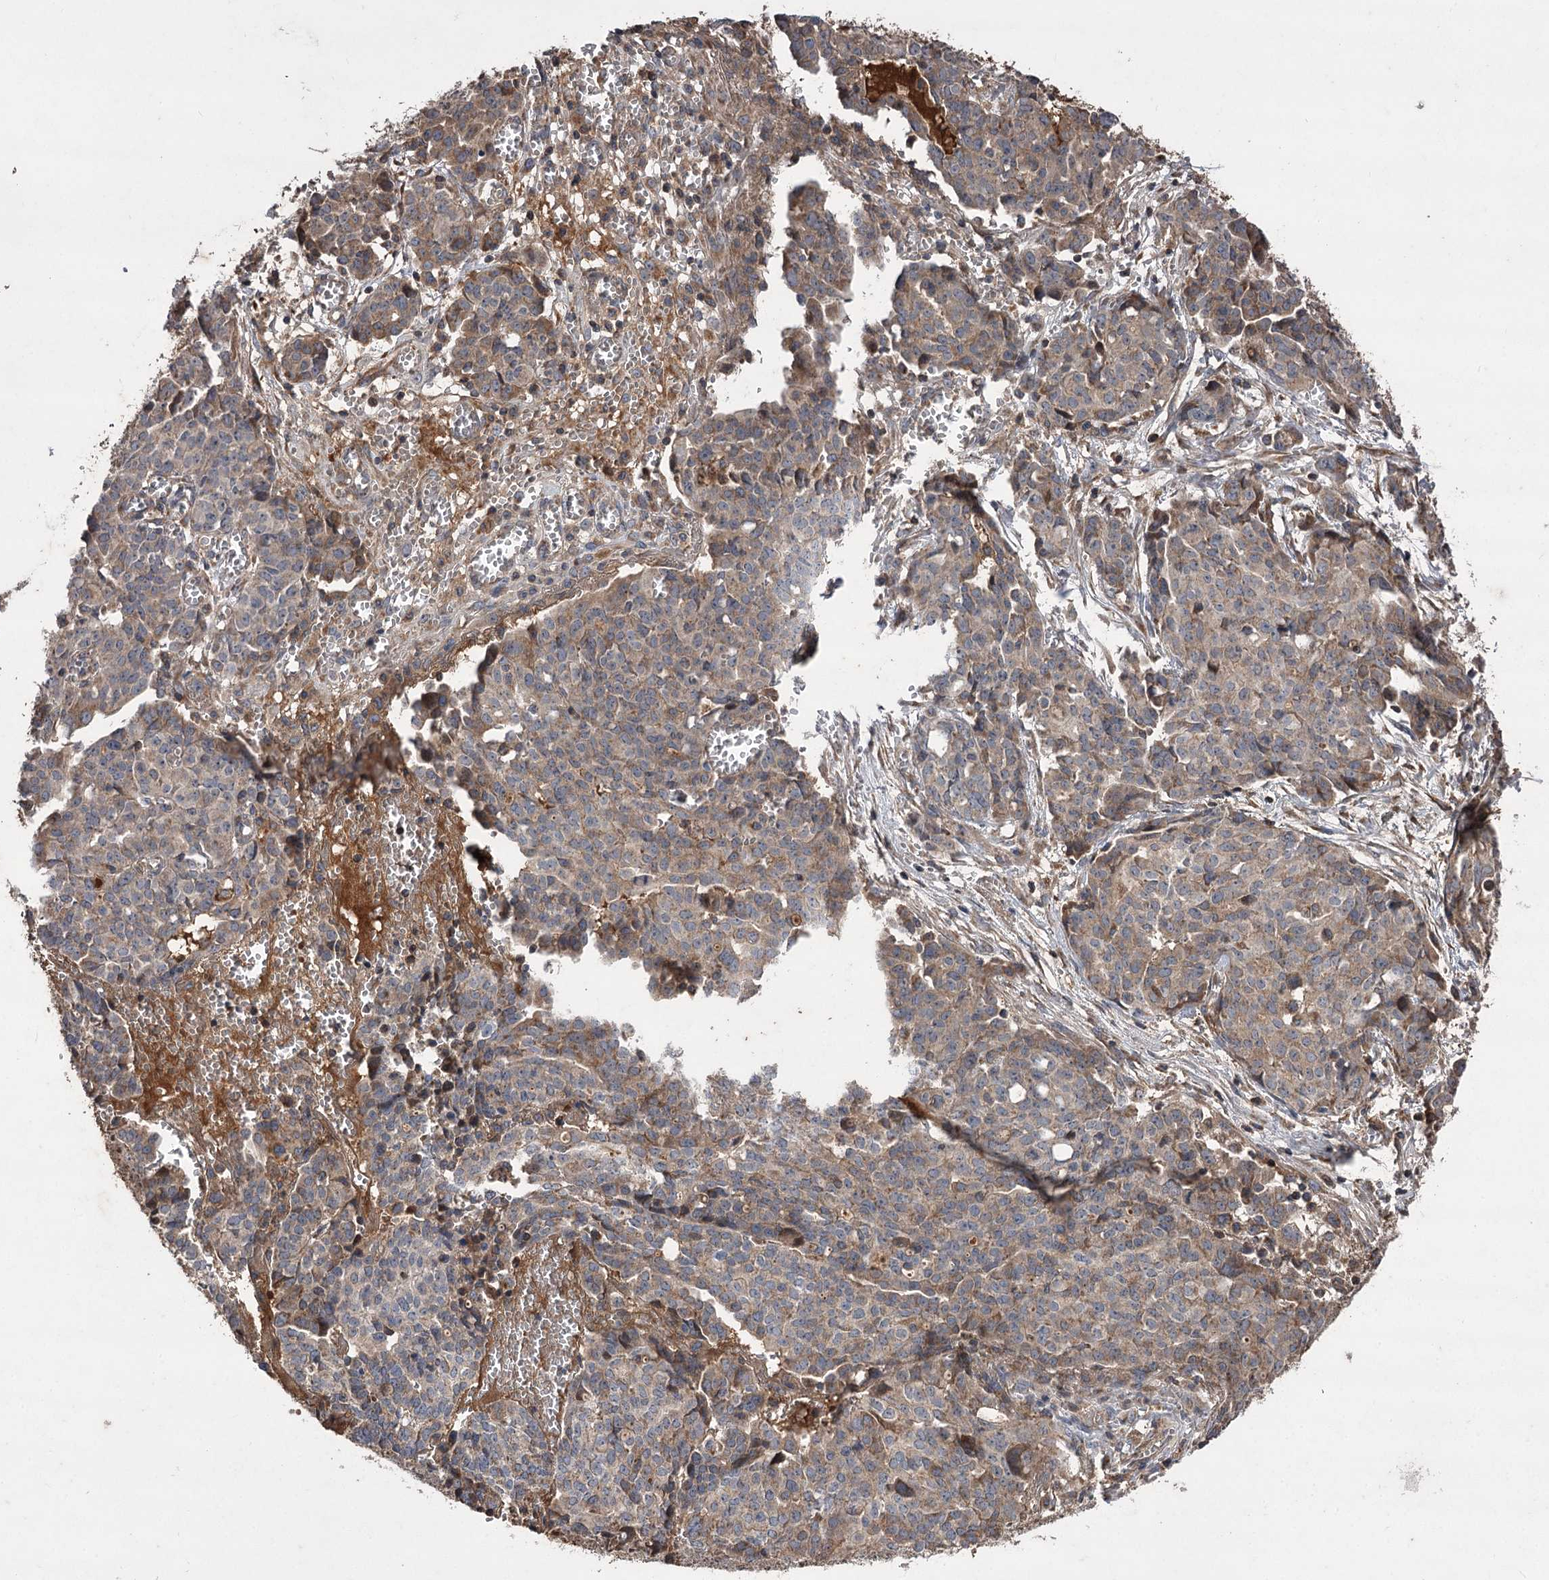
{"staining": {"intensity": "moderate", "quantity": ">75%", "location": "cytoplasmic/membranous"}, "tissue": "ovarian cancer", "cell_type": "Tumor cells", "image_type": "cancer", "snomed": [{"axis": "morphology", "description": "Cystadenocarcinoma, serous, NOS"}, {"axis": "topography", "description": "Soft tissue"}, {"axis": "topography", "description": "Ovary"}], "caption": "This histopathology image exhibits immunohistochemistry staining of human serous cystadenocarcinoma (ovarian), with medium moderate cytoplasmic/membranous staining in about >75% of tumor cells.", "gene": "RASSF3", "patient": {"sex": "female", "age": 57}}